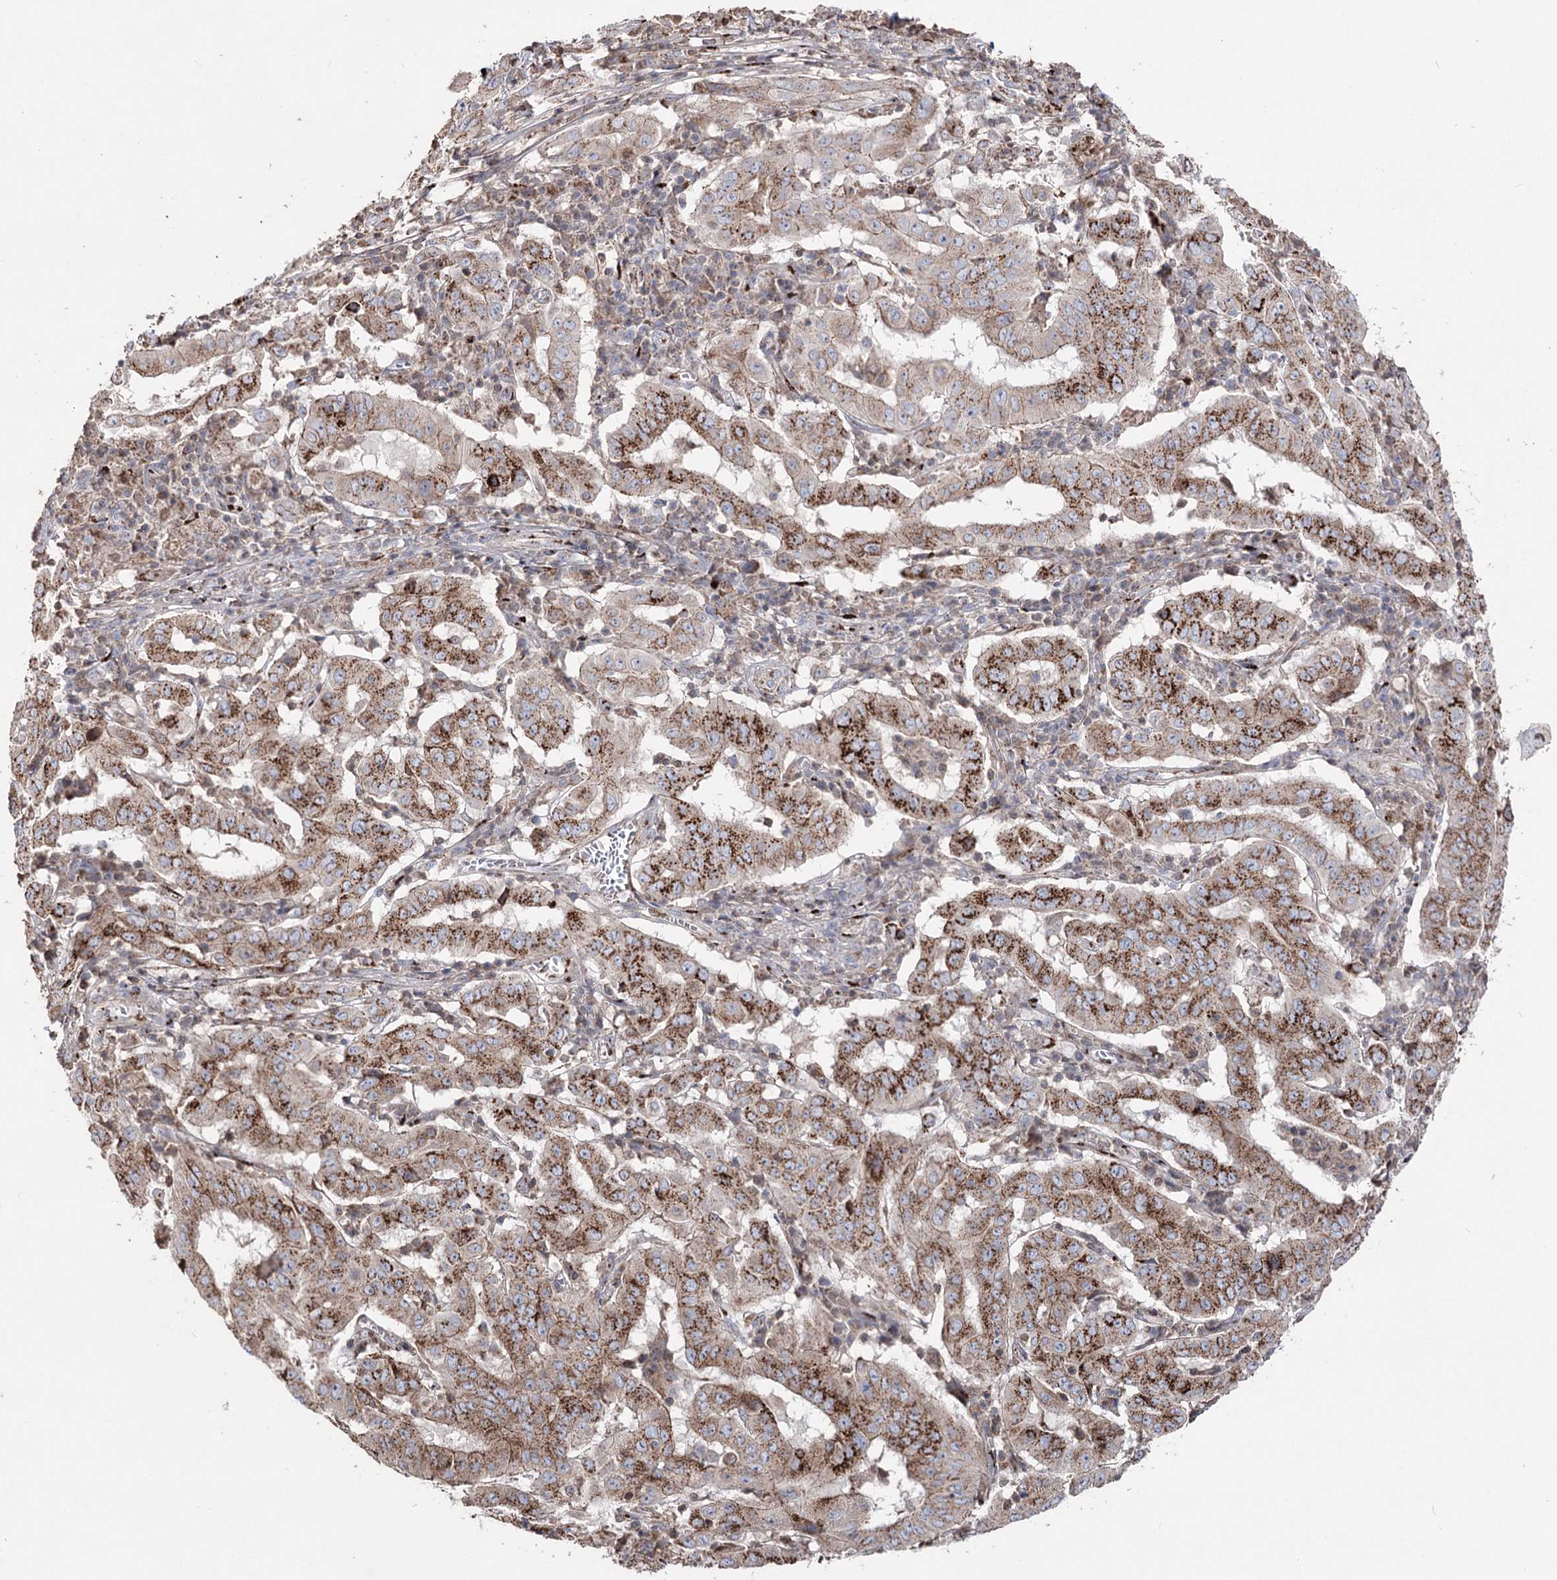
{"staining": {"intensity": "strong", "quantity": ">75%", "location": "cytoplasmic/membranous"}, "tissue": "pancreatic cancer", "cell_type": "Tumor cells", "image_type": "cancer", "snomed": [{"axis": "morphology", "description": "Adenocarcinoma, NOS"}, {"axis": "topography", "description": "Pancreas"}], "caption": "Protein staining of pancreatic adenocarcinoma tissue demonstrates strong cytoplasmic/membranous staining in approximately >75% of tumor cells.", "gene": "ARHGAP20", "patient": {"sex": "male", "age": 63}}